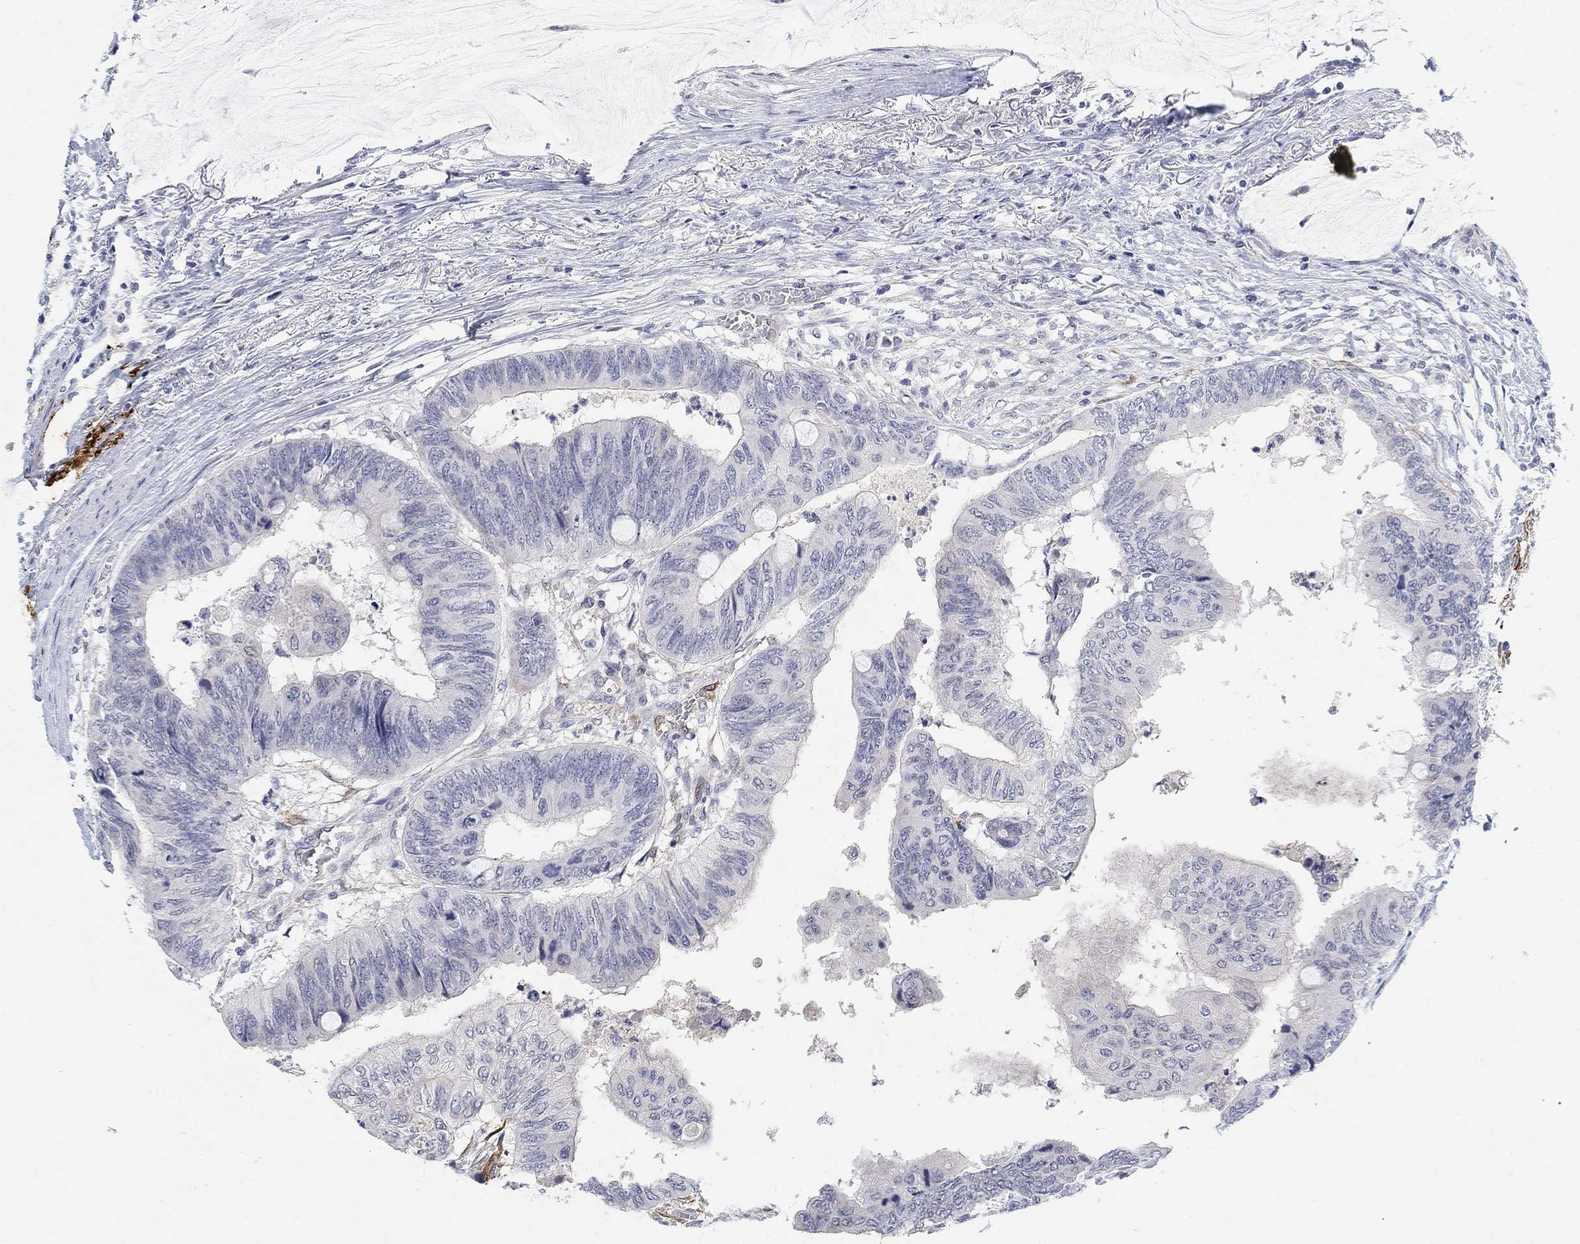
{"staining": {"intensity": "negative", "quantity": "none", "location": "none"}, "tissue": "colorectal cancer", "cell_type": "Tumor cells", "image_type": "cancer", "snomed": [{"axis": "morphology", "description": "Normal tissue, NOS"}, {"axis": "morphology", "description": "Adenocarcinoma, NOS"}, {"axis": "topography", "description": "Rectum"}, {"axis": "topography", "description": "Peripheral nerve tissue"}], "caption": "Human colorectal cancer stained for a protein using immunohistochemistry demonstrates no positivity in tumor cells.", "gene": "VAT1L", "patient": {"sex": "male", "age": 92}}